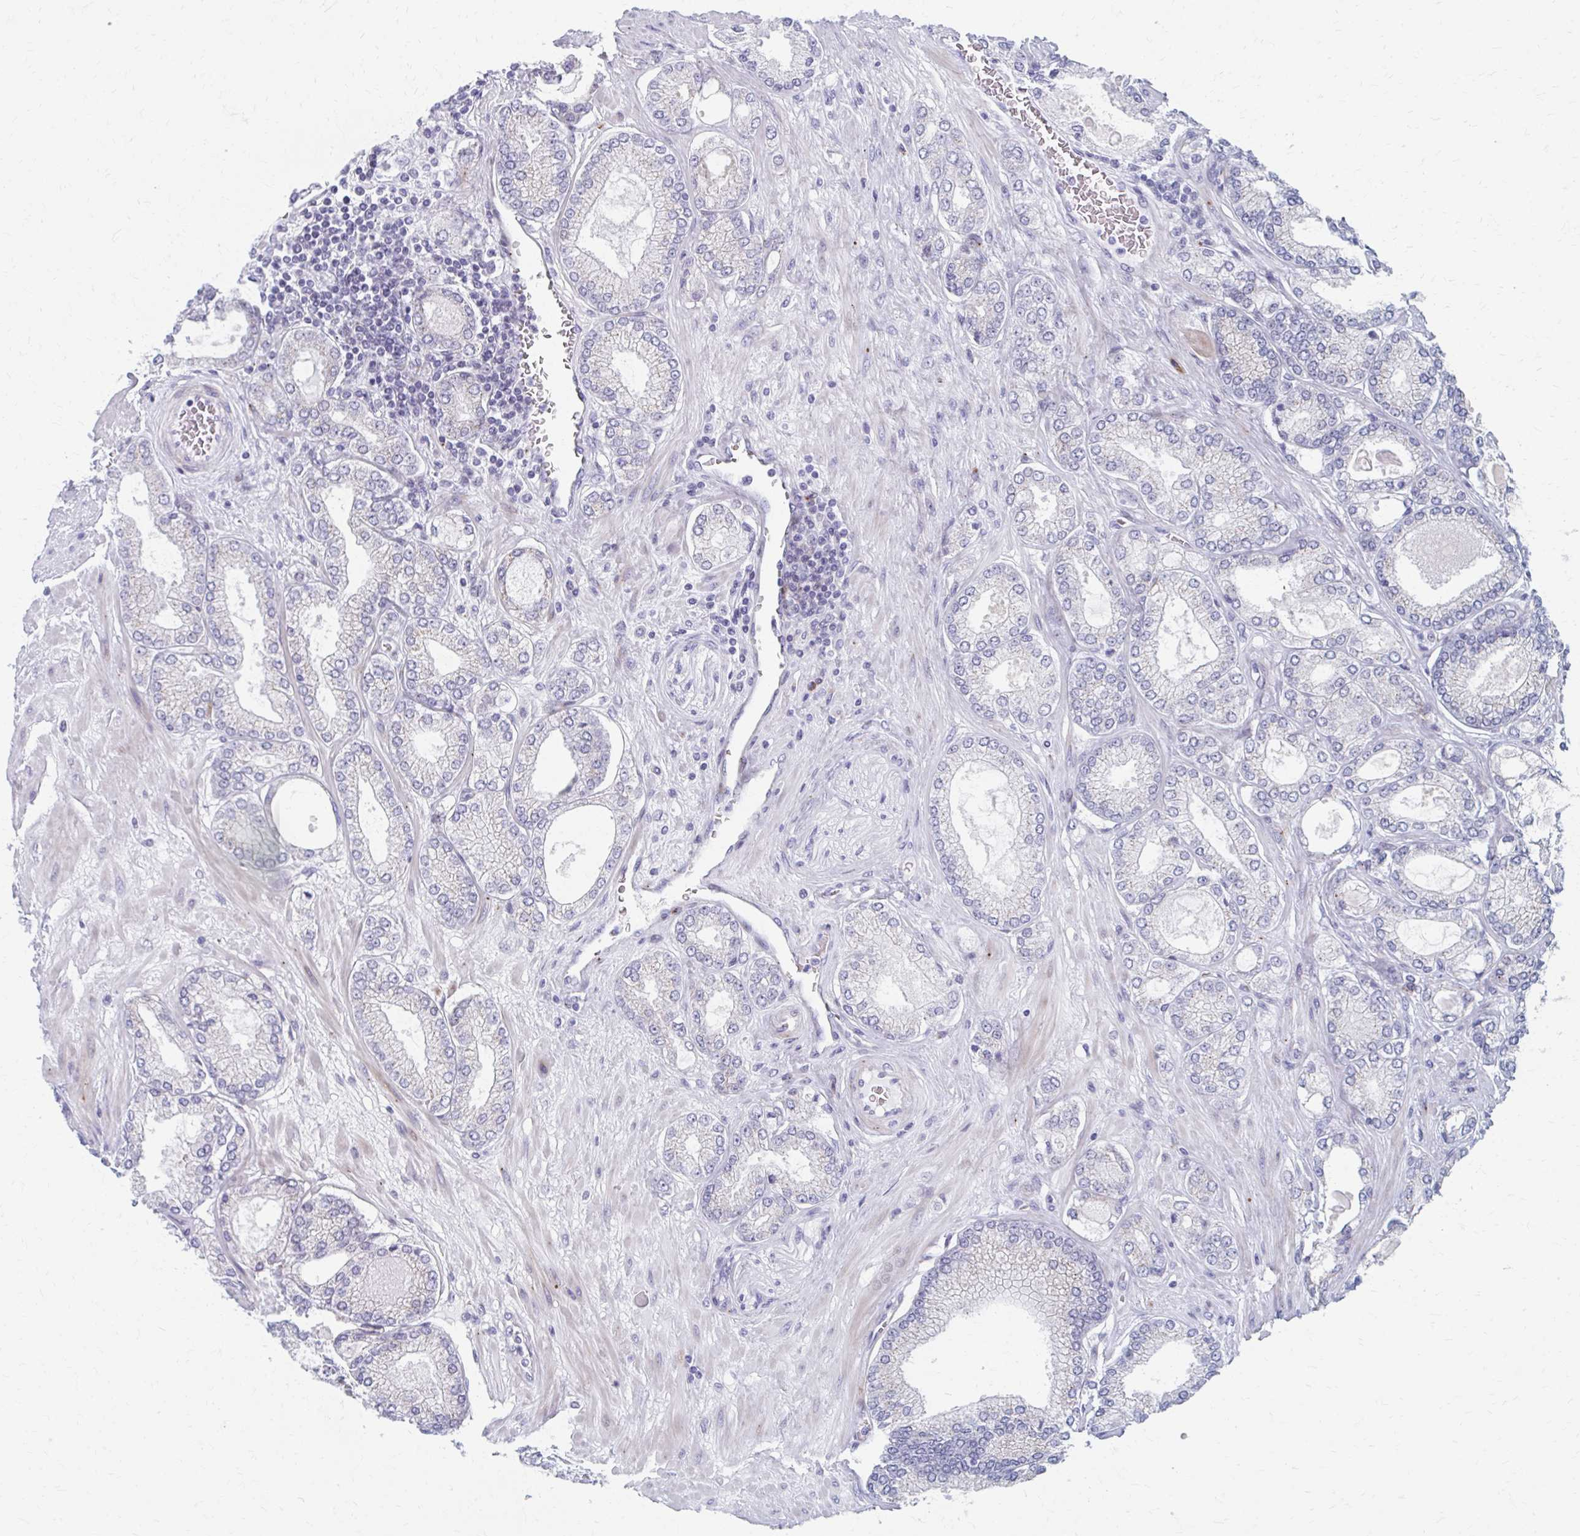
{"staining": {"intensity": "negative", "quantity": "none", "location": "none"}, "tissue": "prostate cancer", "cell_type": "Tumor cells", "image_type": "cancer", "snomed": [{"axis": "morphology", "description": "Adenocarcinoma, High grade"}, {"axis": "topography", "description": "Prostate"}], "caption": "Immunohistochemistry photomicrograph of neoplastic tissue: human prostate high-grade adenocarcinoma stained with DAB shows no significant protein expression in tumor cells. Nuclei are stained in blue.", "gene": "OLFM2", "patient": {"sex": "male", "age": 68}}